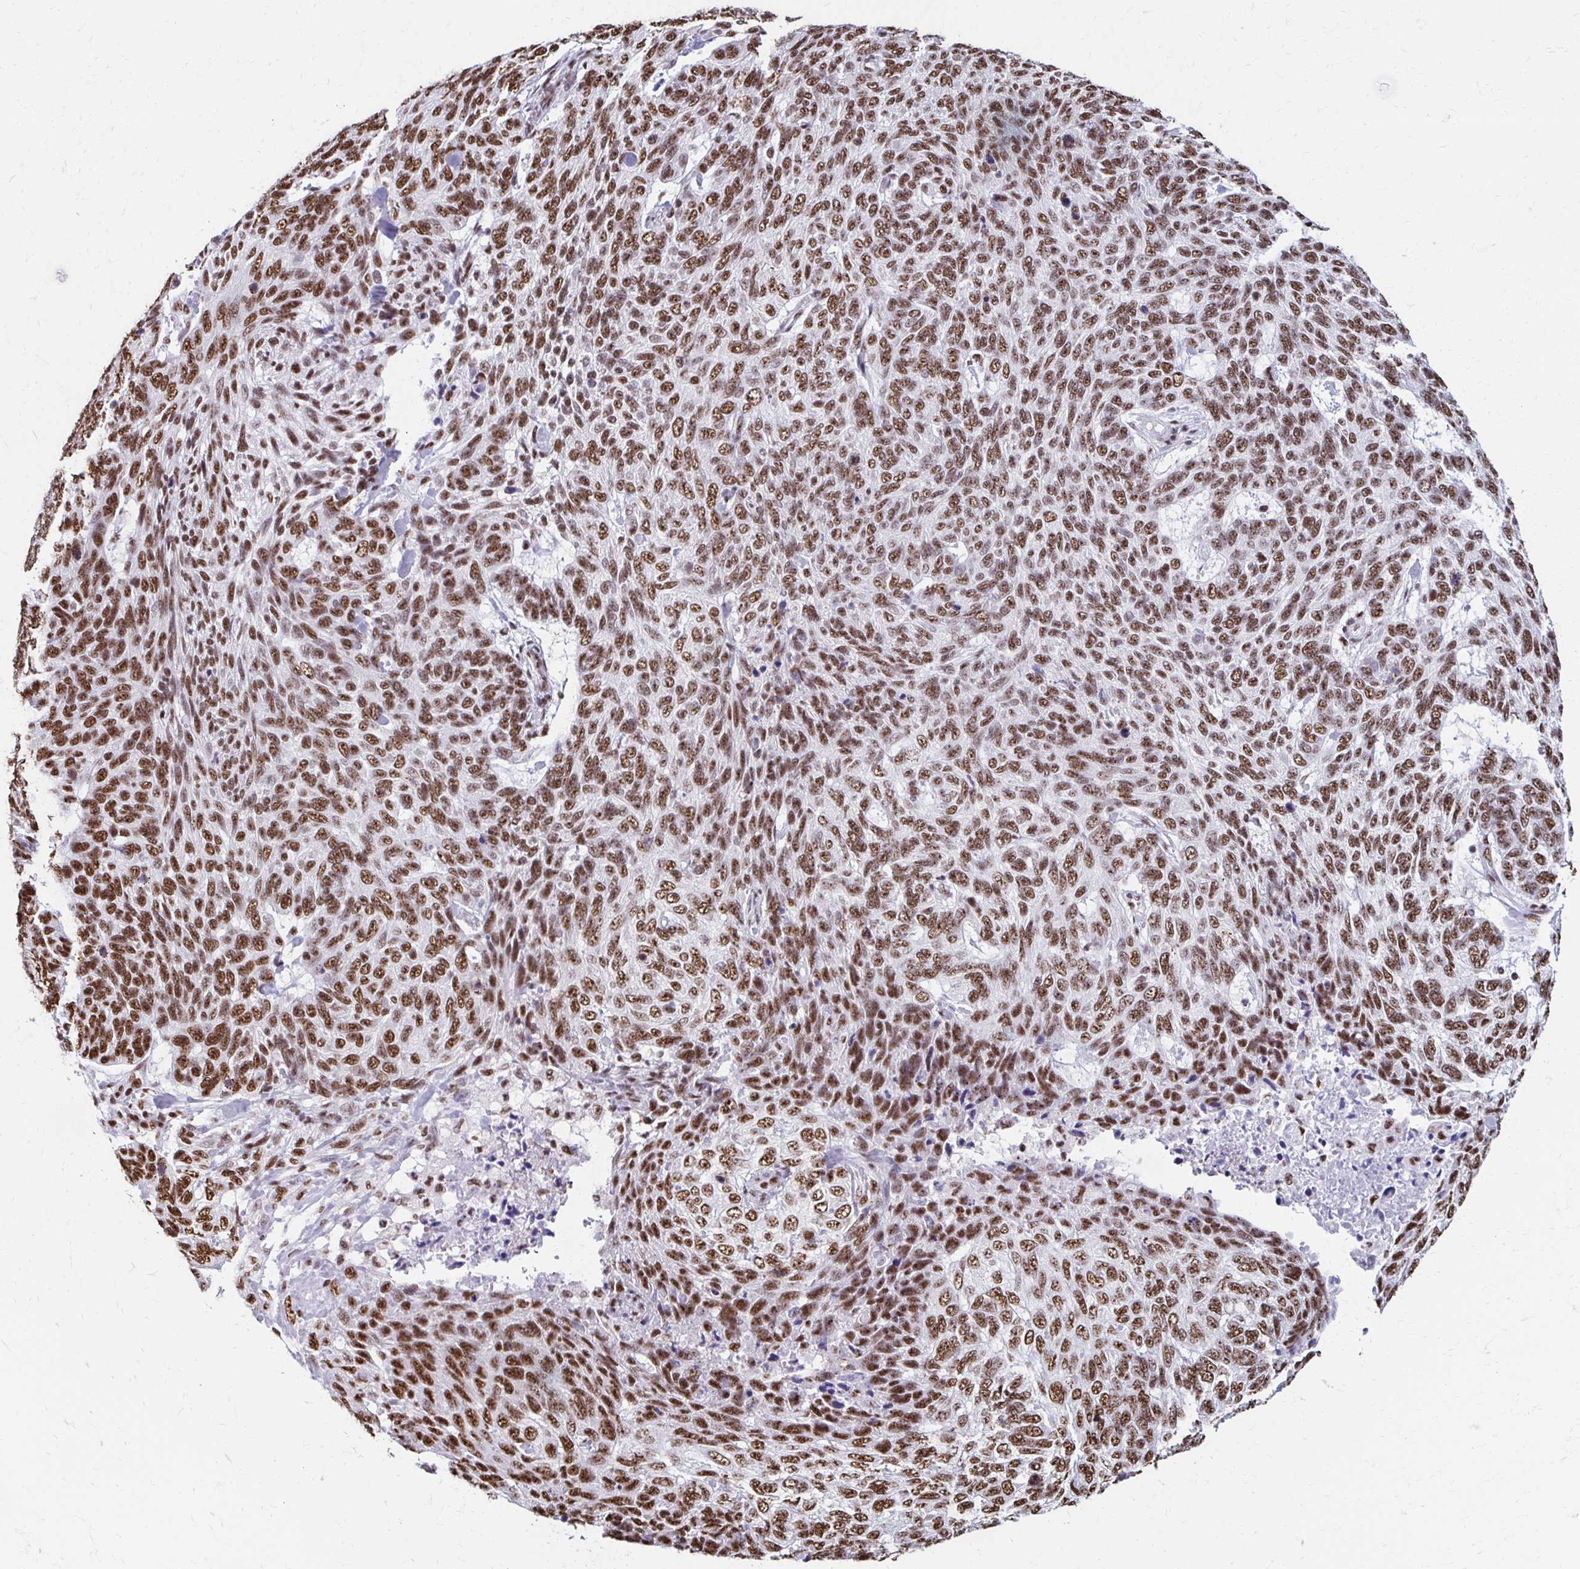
{"staining": {"intensity": "moderate", "quantity": ">75%", "location": "nuclear"}, "tissue": "skin cancer", "cell_type": "Tumor cells", "image_type": "cancer", "snomed": [{"axis": "morphology", "description": "Basal cell carcinoma"}, {"axis": "topography", "description": "Skin"}], "caption": "A high-resolution histopathology image shows immunohistochemistry staining of skin cancer, which shows moderate nuclear expression in about >75% of tumor cells.", "gene": "NONO", "patient": {"sex": "female", "age": 65}}